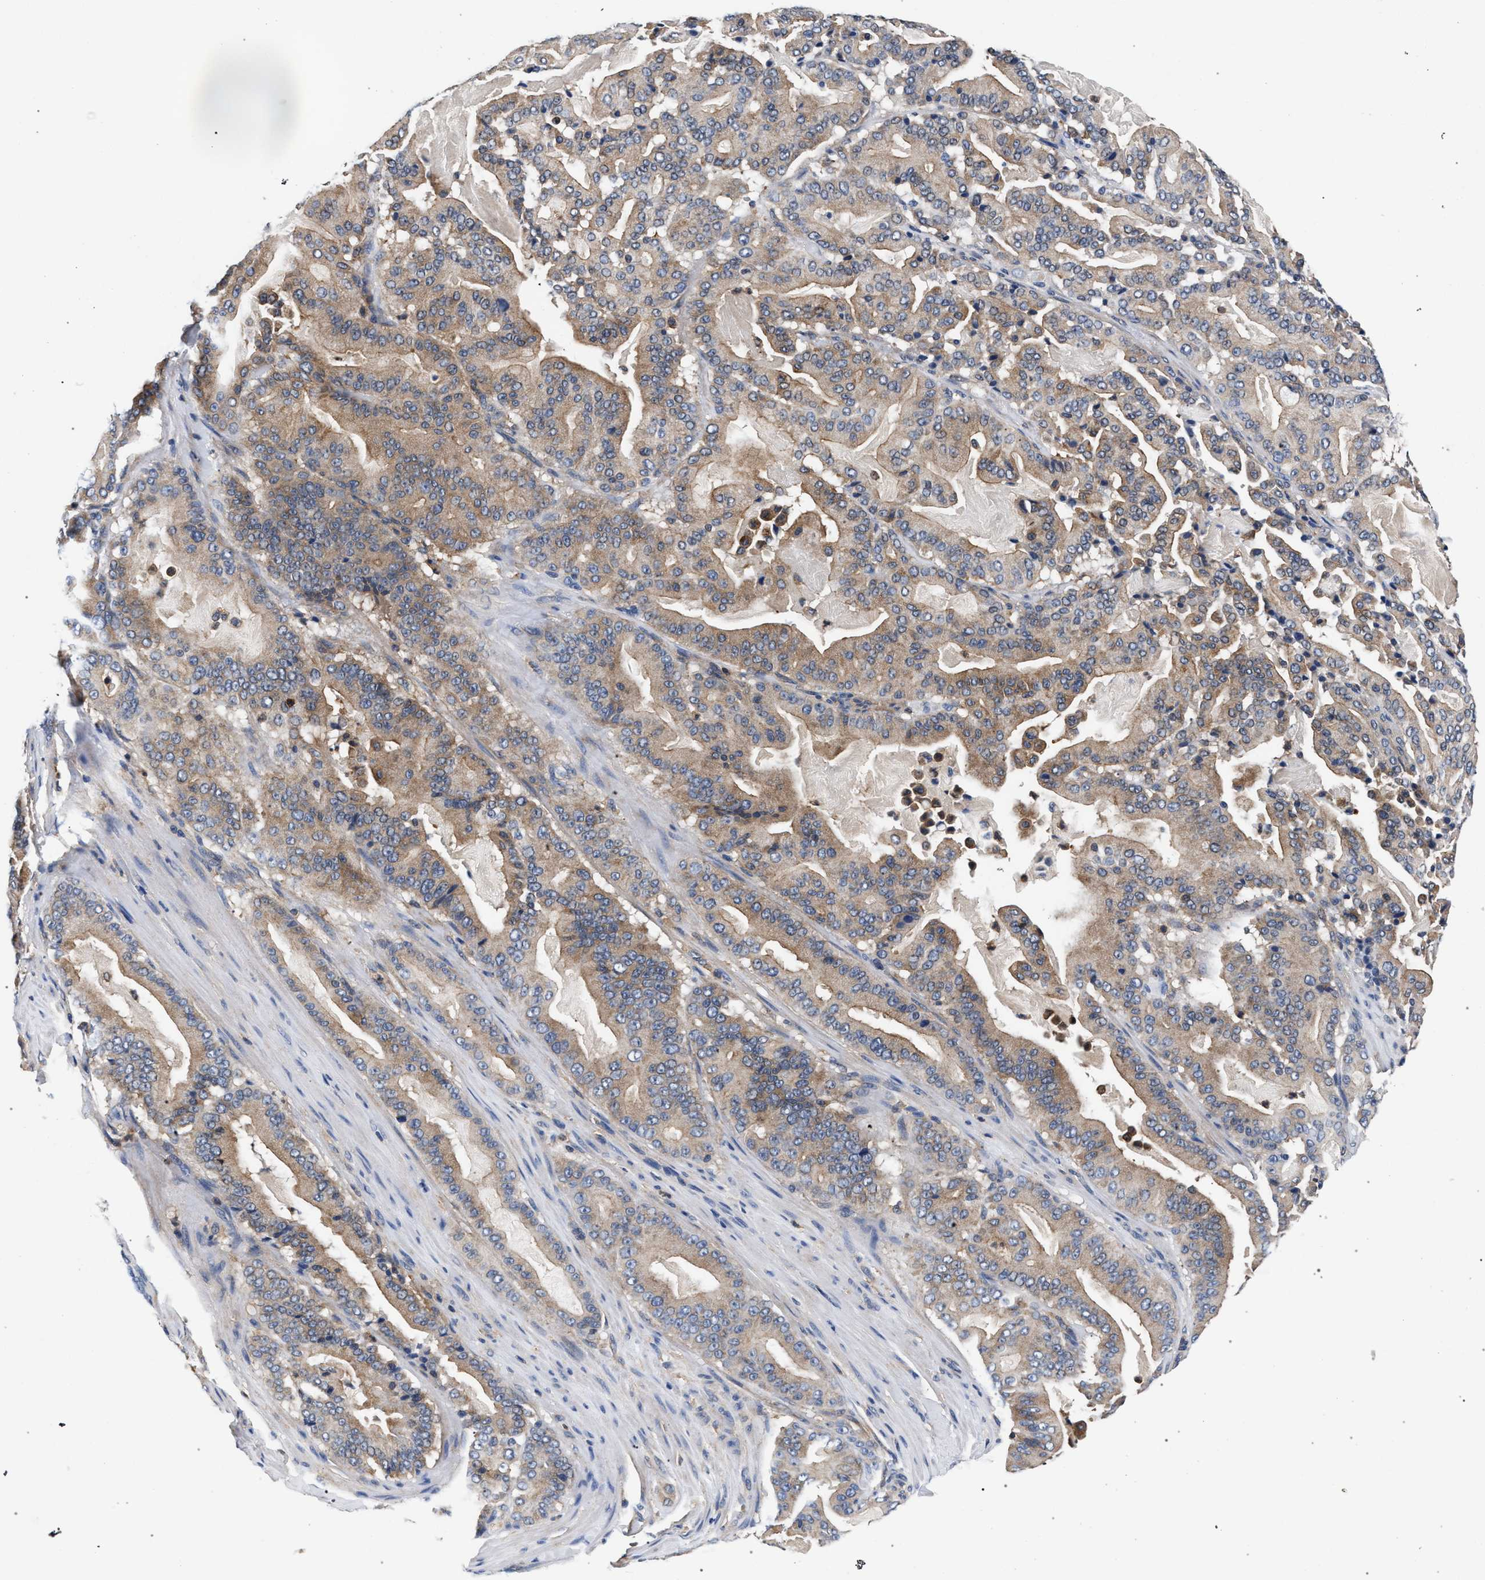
{"staining": {"intensity": "weak", "quantity": ">75%", "location": "cytoplasmic/membranous"}, "tissue": "pancreatic cancer", "cell_type": "Tumor cells", "image_type": "cancer", "snomed": [{"axis": "morphology", "description": "Adenocarcinoma, NOS"}, {"axis": "topography", "description": "Pancreas"}], "caption": "IHC photomicrograph of human pancreatic cancer (adenocarcinoma) stained for a protein (brown), which exhibits low levels of weak cytoplasmic/membranous expression in approximately >75% of tumor cells.", "gene": "LASP1", "patient": {"sex": "male", "age": 63}}